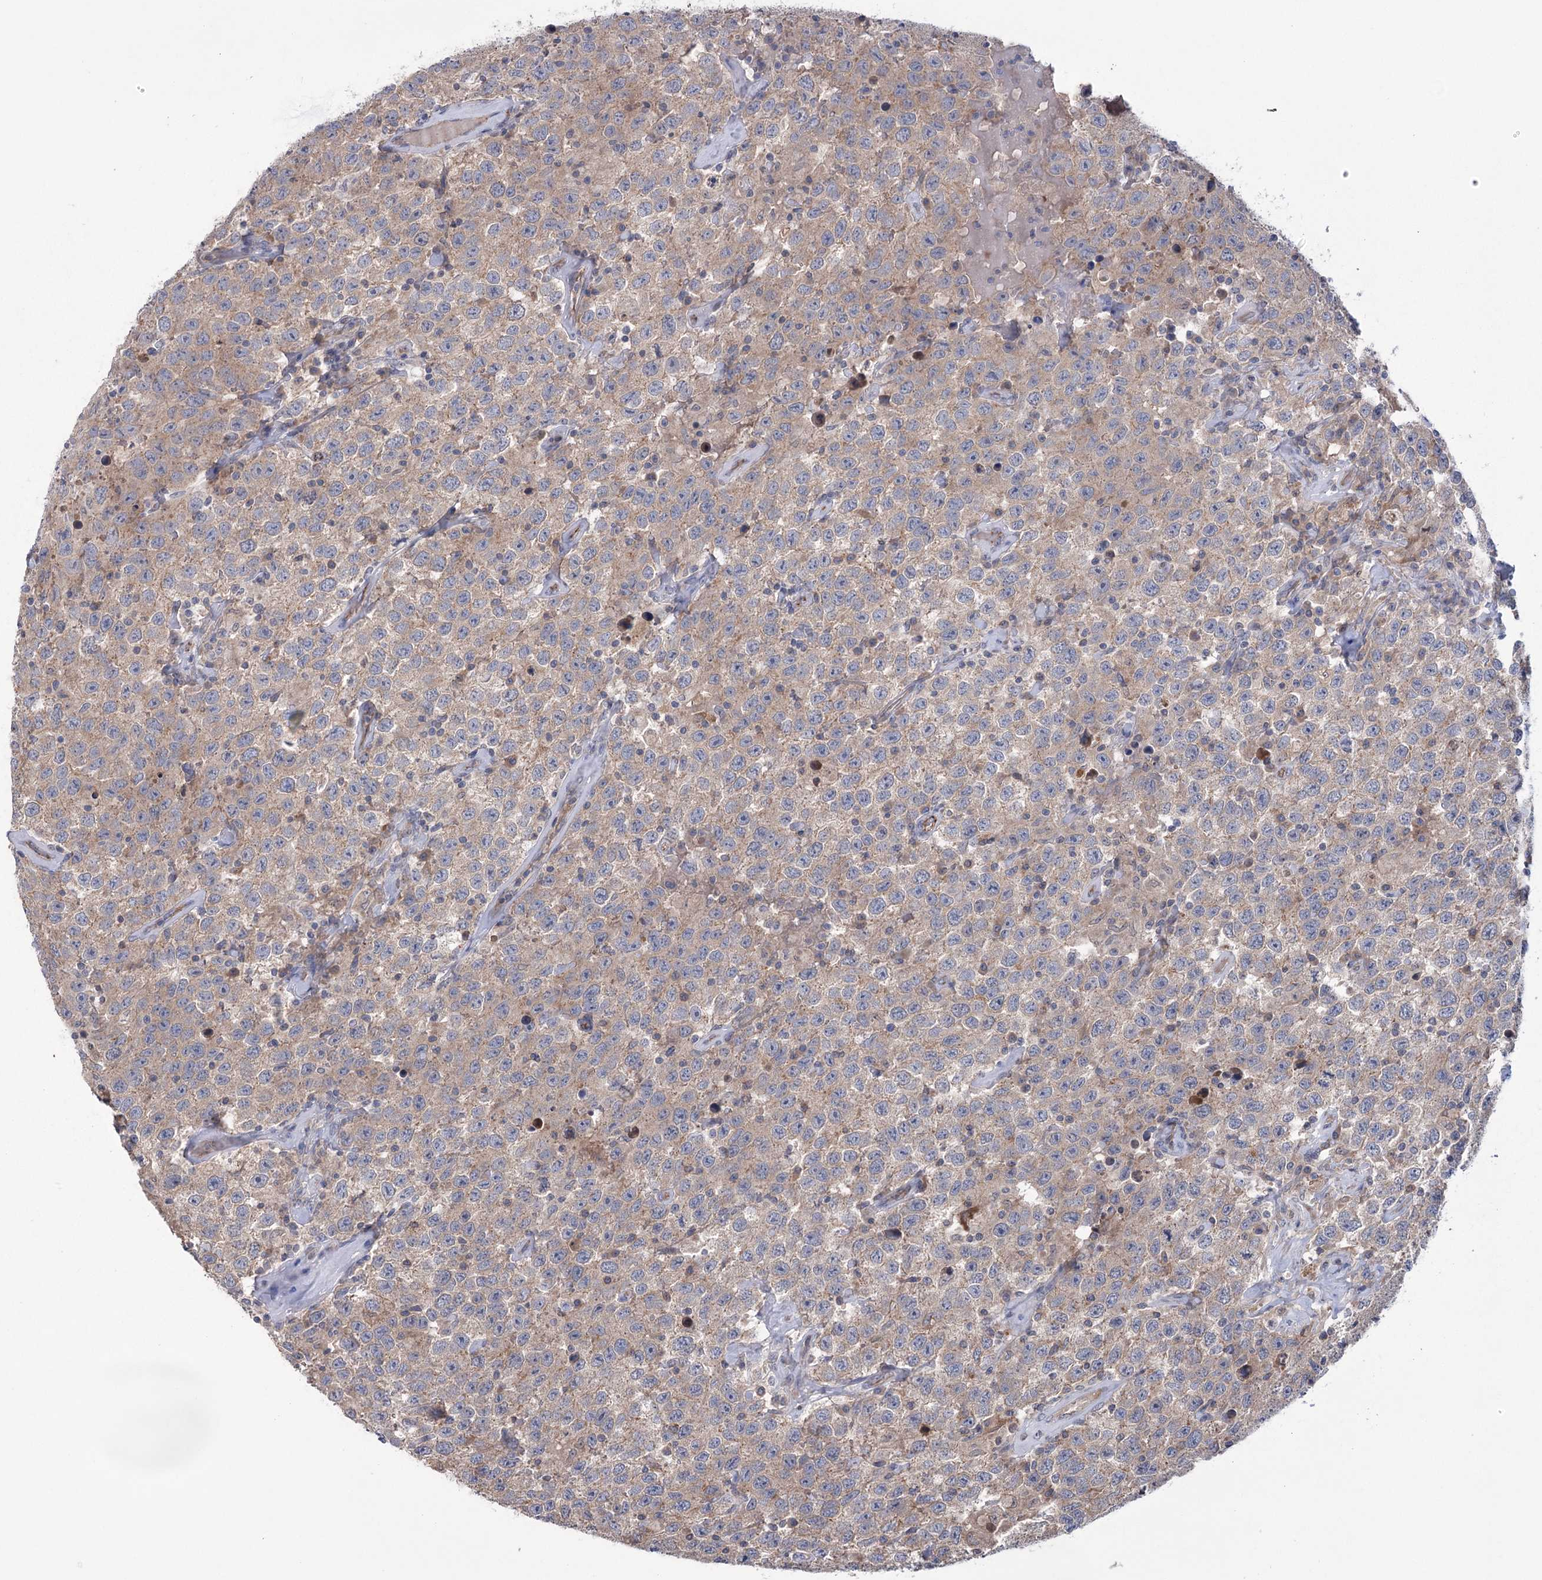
{"staining": {"intensity": "weak", "quantity": ">75%", "location": "cytoplasmic/membranous"}, "tissue": "testis cancer", "cell_type": "Tumor cells", "image_type": "cancer", "snomed": [{"axis": "morphology", "description": "Seminoma, NOS"}, {"axis": "topography", "description": "Testis"}], "caption": "A high-resolution micrograph shows immunohistochemistry staining of testis seminoma, which reveals weak cytoplasmic/membranous expression in about >75% of tumor cells.", "gene": "TRIM71", "patient": {"sex": "male", "age": 41}}